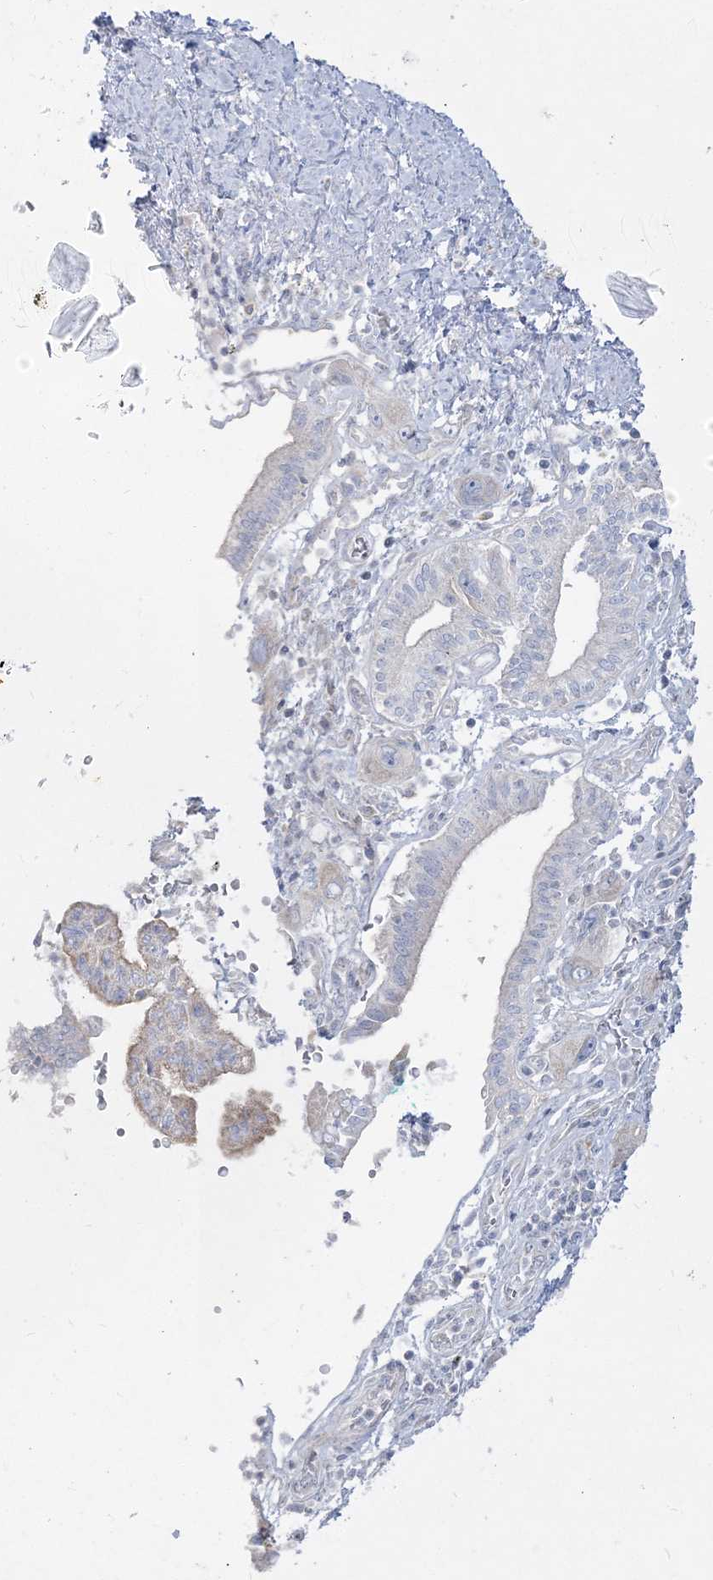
{"staining": {"intensity": "negative", "quantity": "none", "location": "none"}, "tissue": "pancreatic cancer", "cell_type": "Tumor cells", "image_type": "cancer", "snomed": [{"axis": "morphology", "description": "Adenocarcinoma, NOS"}, {"axis": "topography", "description": "Pancreas"}], "caption": "Adenocarcinoma (pancreatic) was stained to show a protein in brown. There is no significant positivity in tumor cells. (Stains: DAB (3,3'-diaminobenzidine) immunohistochemistry (IHC) with hematoxylin counter stain, Microscopy: brightfield microscopy at high magnification).", "gene": "GPAT2", "patient": {"sex": "female", "age": 73}}